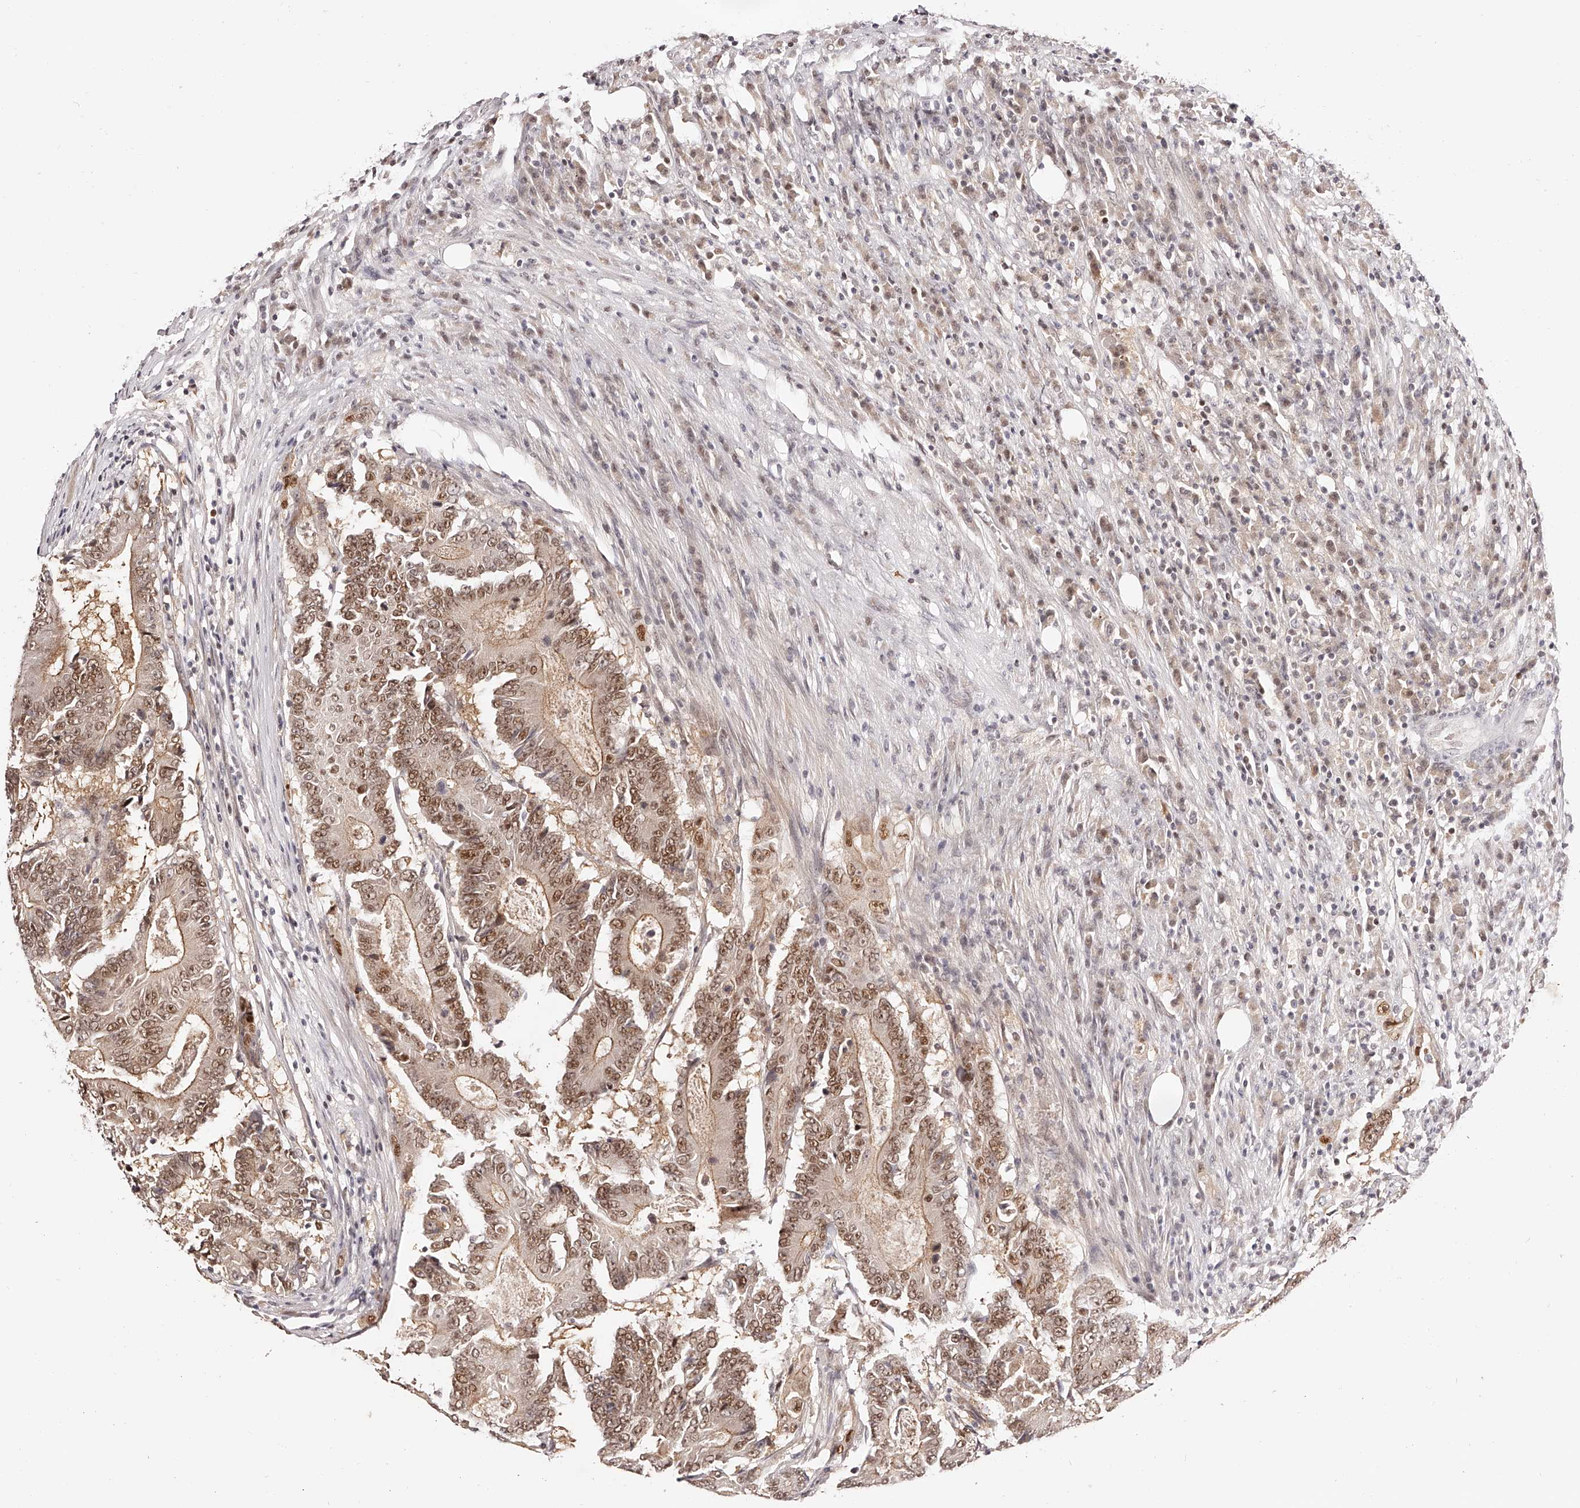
{"staining": {"intensity": "moderate", "quantity": ">75%", "location": "cytoplasmic/membranous,nuclear"}, "tissue": "colorectal cancer", "cell_type": "Tumor cells", "image_type": "cancer", "snomed": [{"axis": "morphology", "description": "Adenocarcinoma, NOS"}, {"axis": "topography", "description": "Colon"}], "caption": "IHC (DAB (3,3'-diaminobenzidine)) staining of human adenocarcinoma (colorectal) exhibits moderate cytoplasmic/membranous and nuclear protein positivity in approximately >75% of tumor cells.", "gene": "USF3", "patient": {"sex": "male", "age": 83}}